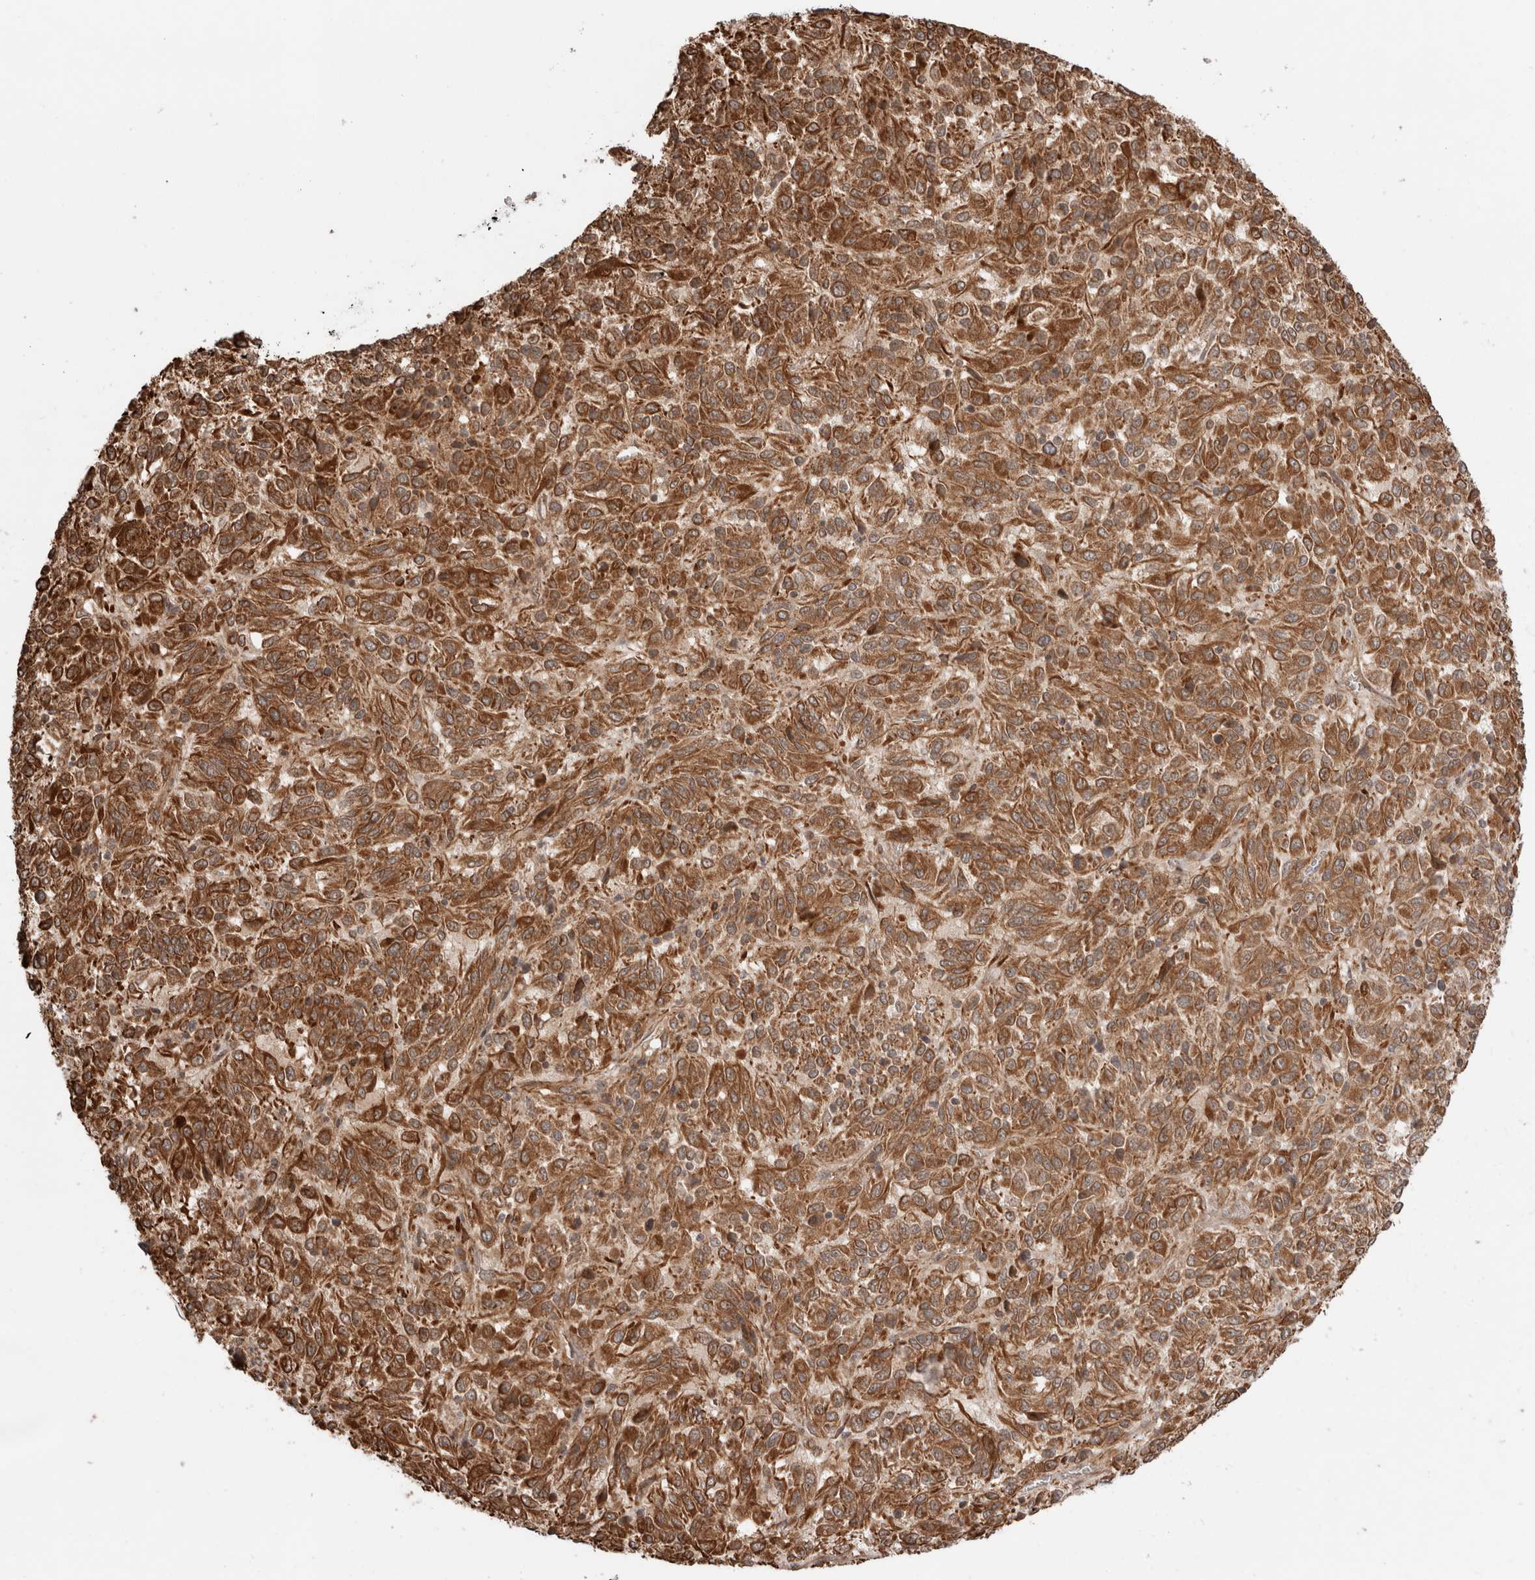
{"staining": {"intensity": "strong", "quantity": ">75%", "location": "cytoplasmic/membranous"}, "tissue": "melanoma", "cell_type": "Tumor cells", "image_type": "cancer", "snomed": [{"axis": "morphology", "description": "Malignant melanoma, Metastatic site"}, {"axis": "topography", "description": "Lung"}], "caption": "The micrograph reveals a brown stain indicating the presence of a protein in the cytoplasmic/membranous of tumor cells in melanoma. (IHC, brightfield microscopy, high magnification).", "gene": "ZNF649", "patient": {"sex": "male", "age": 64}}